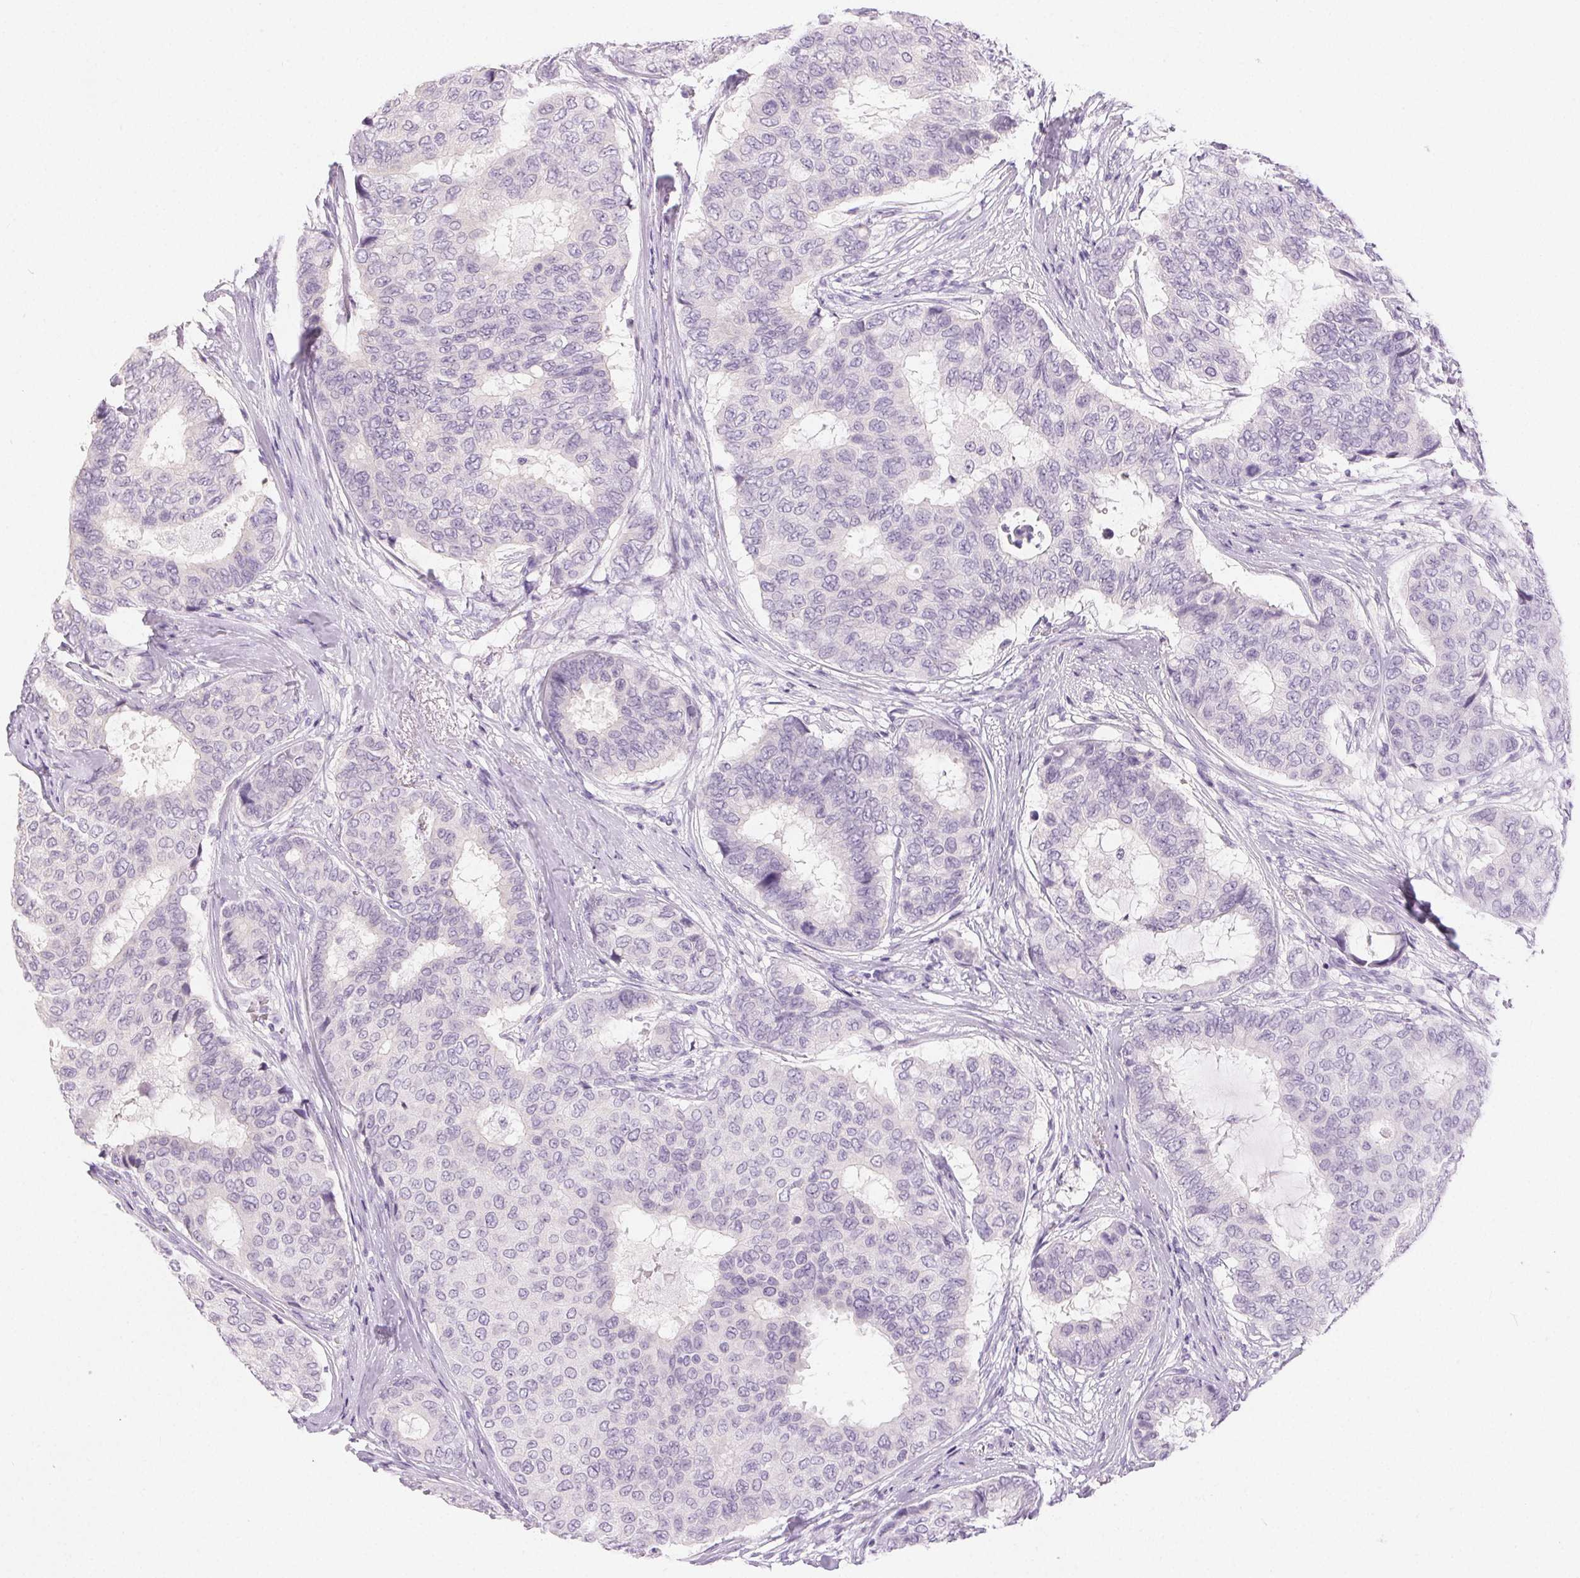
{"staining": {"intensity": "negative", "quantity": "none", "location": "none"}, "tissue": "breast cancer", "cell_type": "Tumor cells", "image_type": "cancer", "snomed": [{"axis": "morphology", "description": "Duct carcinoma"}, {"axis": "topography", "description": "Breast"}], "caption": "This is a micrograph of IHC staining of breast infiltrating ductal carcinoma, which shows no expression in tumor cells.", "gene": "SFTPD", "patient": {"sex": "female", "age": 75}}